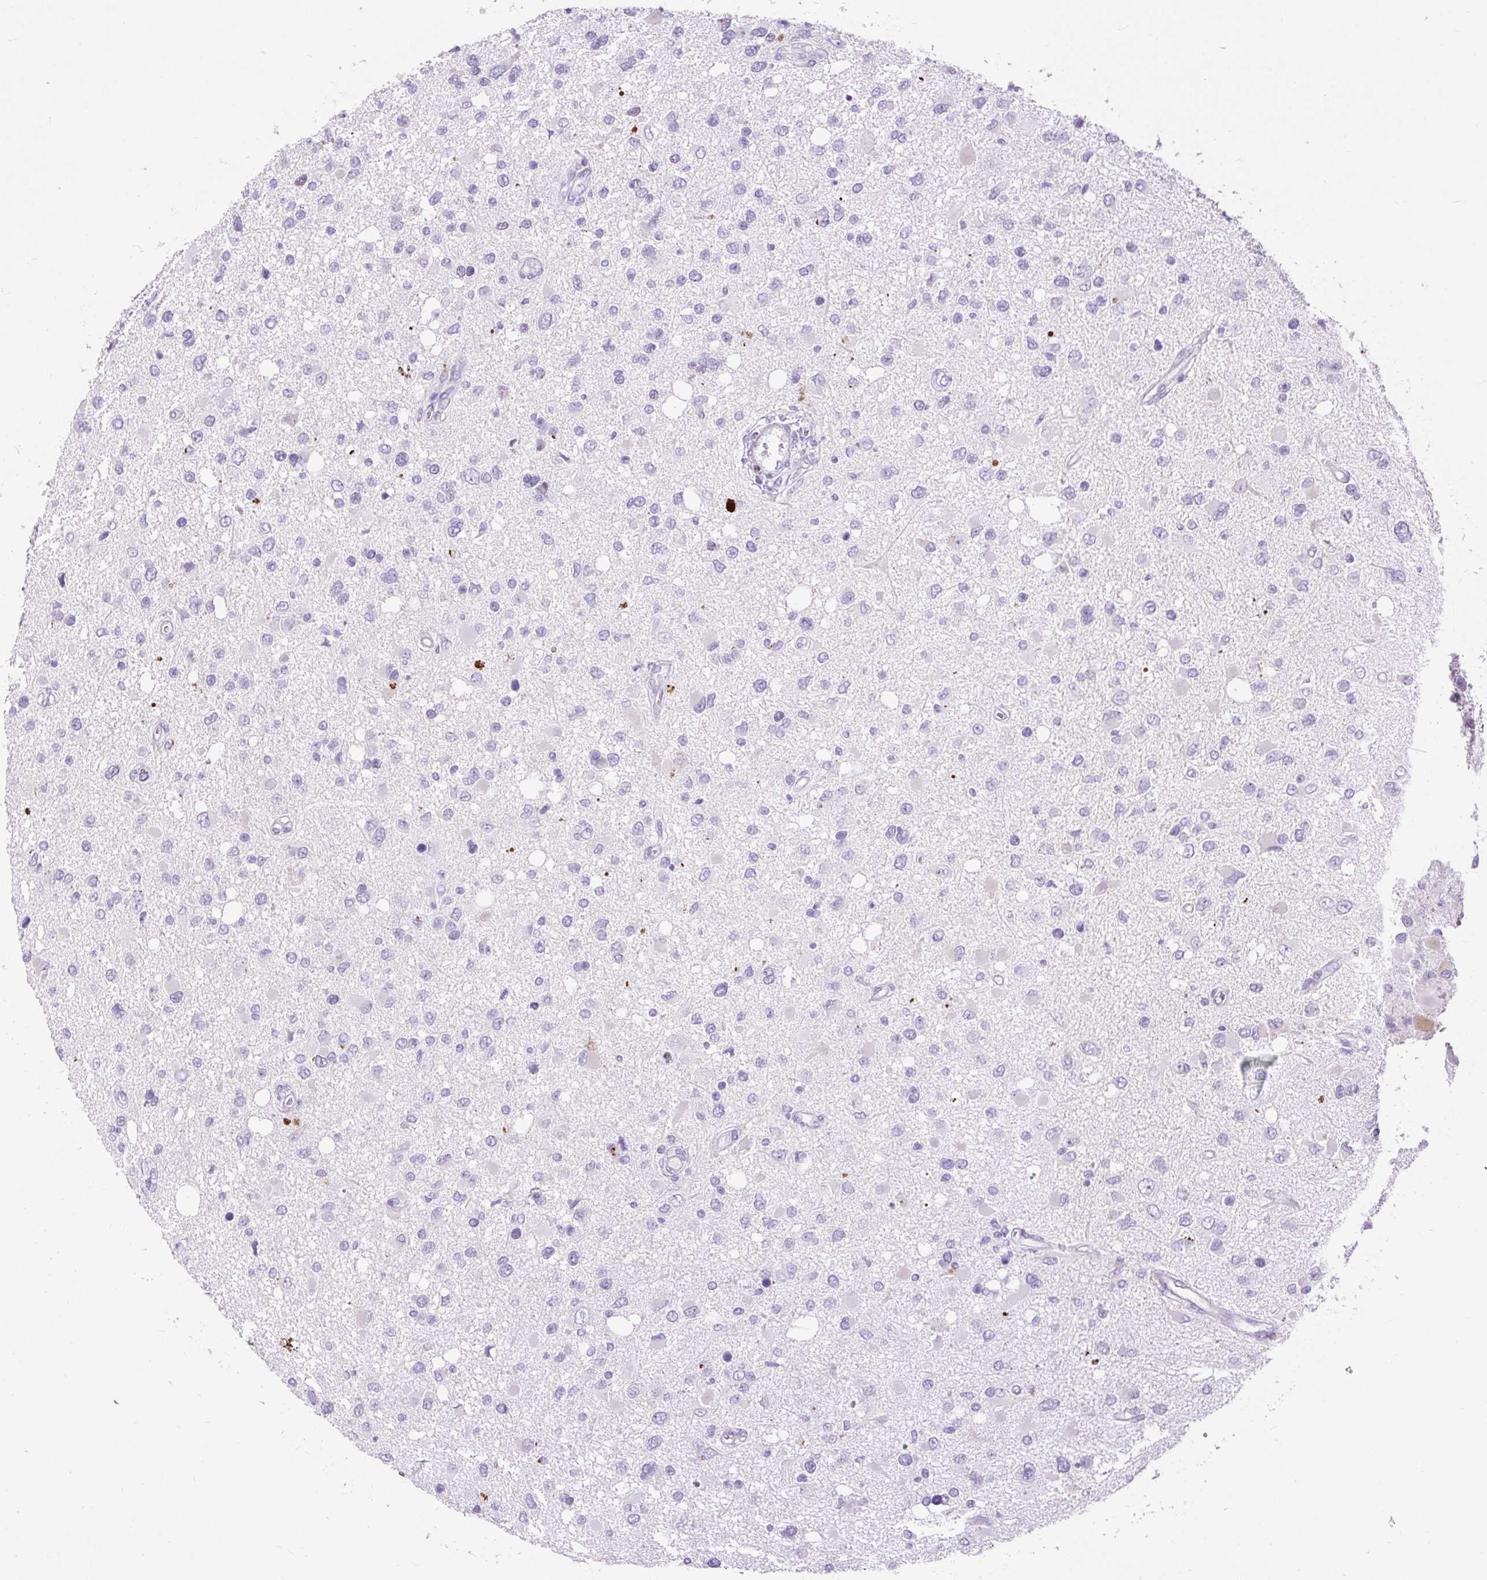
{"staining": {"intensity": "negative", "quantity": "none", "location": "none"}, "tissue": "glioma", "cell_type": "Tumor cells", "image_type": "cancer", "snomed": [{"axis": "morphology", "description": "Glioma, malignant, High grade"}, {"axis": "topography", "description": "Brain"}], "caption": "High power microscopy histopathology image of an immunohistochemistry (IHC) histopathology image of malignant glioma (high-grade), revealing no significant staining in tumor cells.", "gene": "SPC24", "patient": {"sex": "male", "age": 53}}